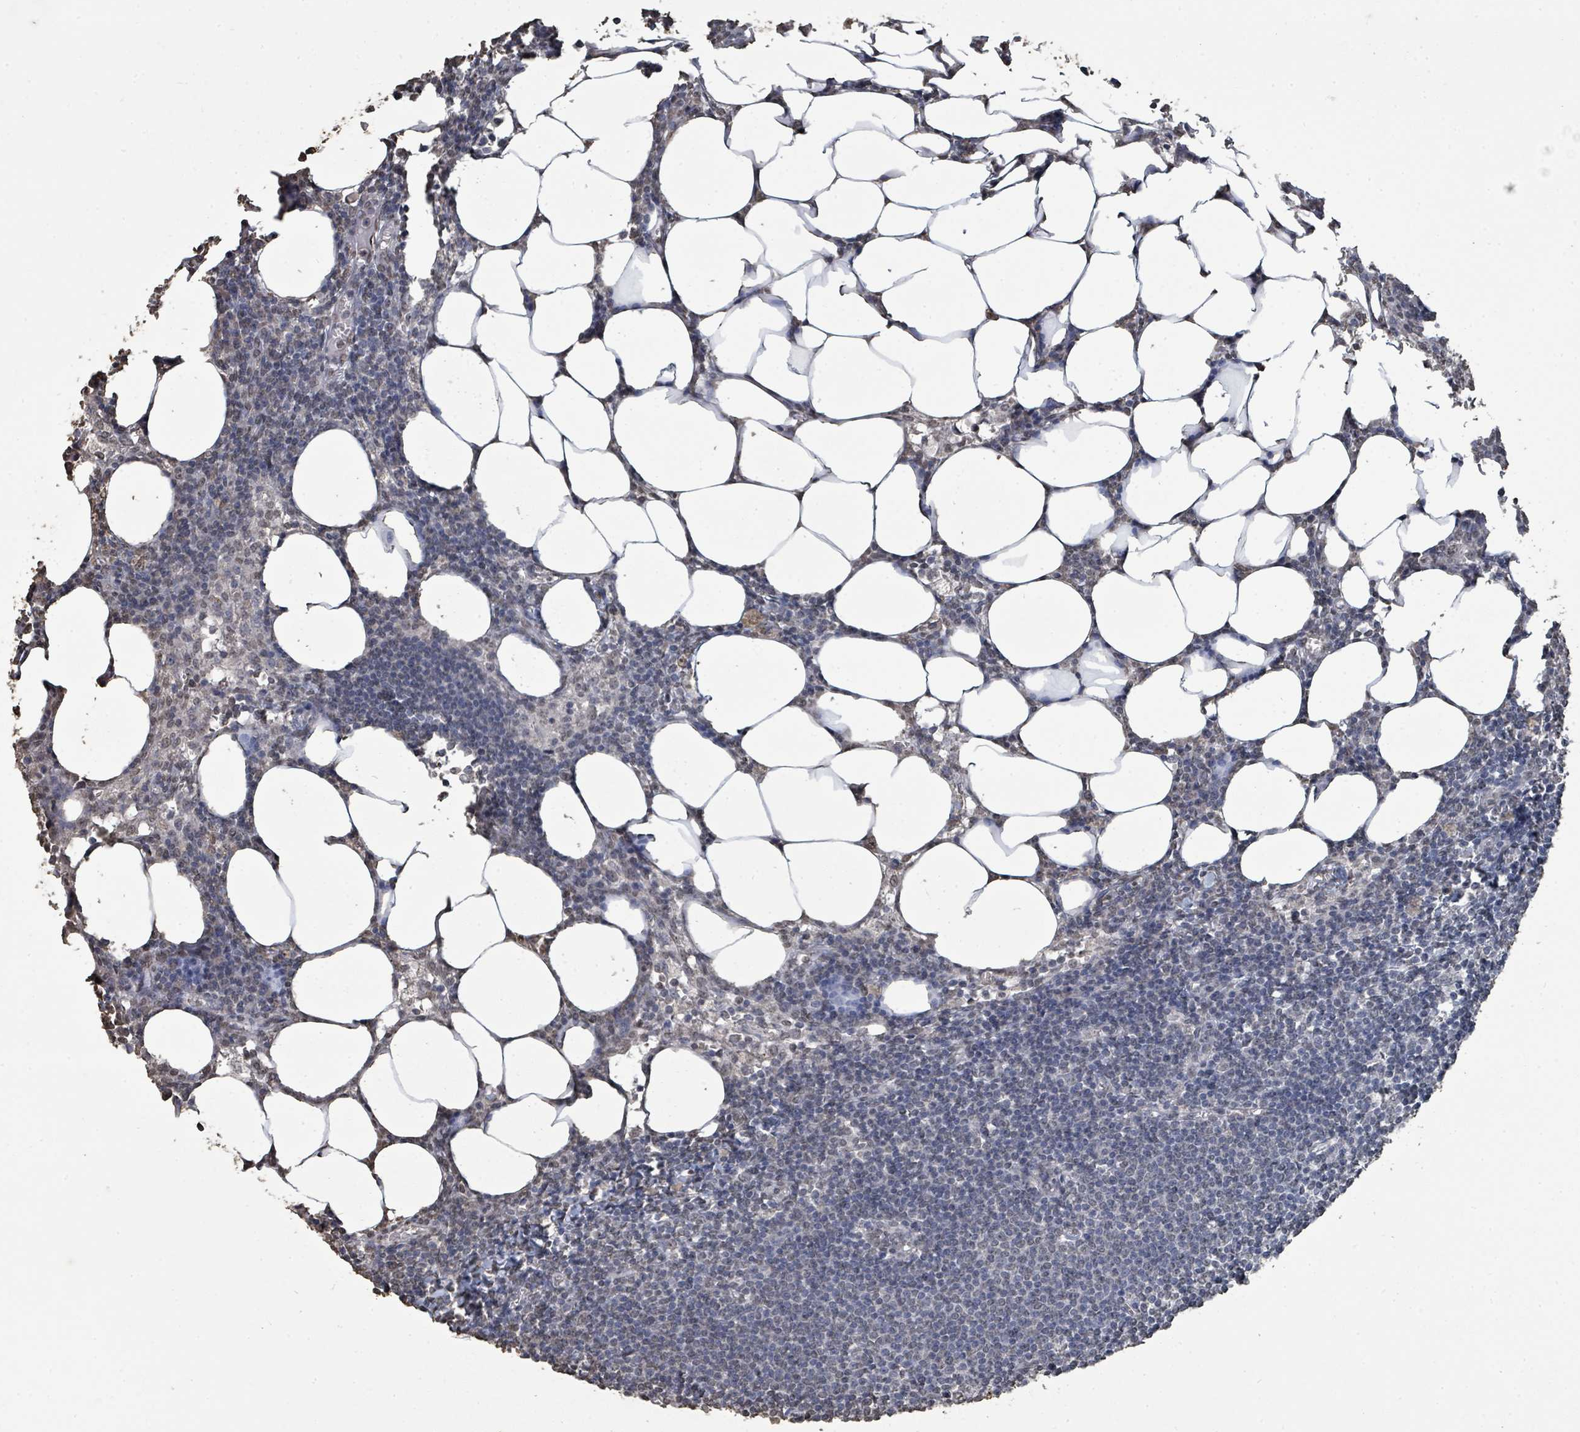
{"staining": {"intensity": "negative", "quantity": "none", "location": "none"}, "tissue": "lymph node", "cell_type": "Germinal center cells", "image_type": "normal", "snomed": [{"axis": "morphology", "description": "Normal tissue, NOS"}, {"axis": "topography", "description": "Lymph node"}], "caption": "Germinal center cells show no significant staining in normal lymph node. The staining was performed using DAB to visualize the protein expression in brown, while the nuclei were stained in blue with hematoxylin (Magnification: 20x).", "gene": "MRPS12", "patient": {"sex": "female", "age": 30}}